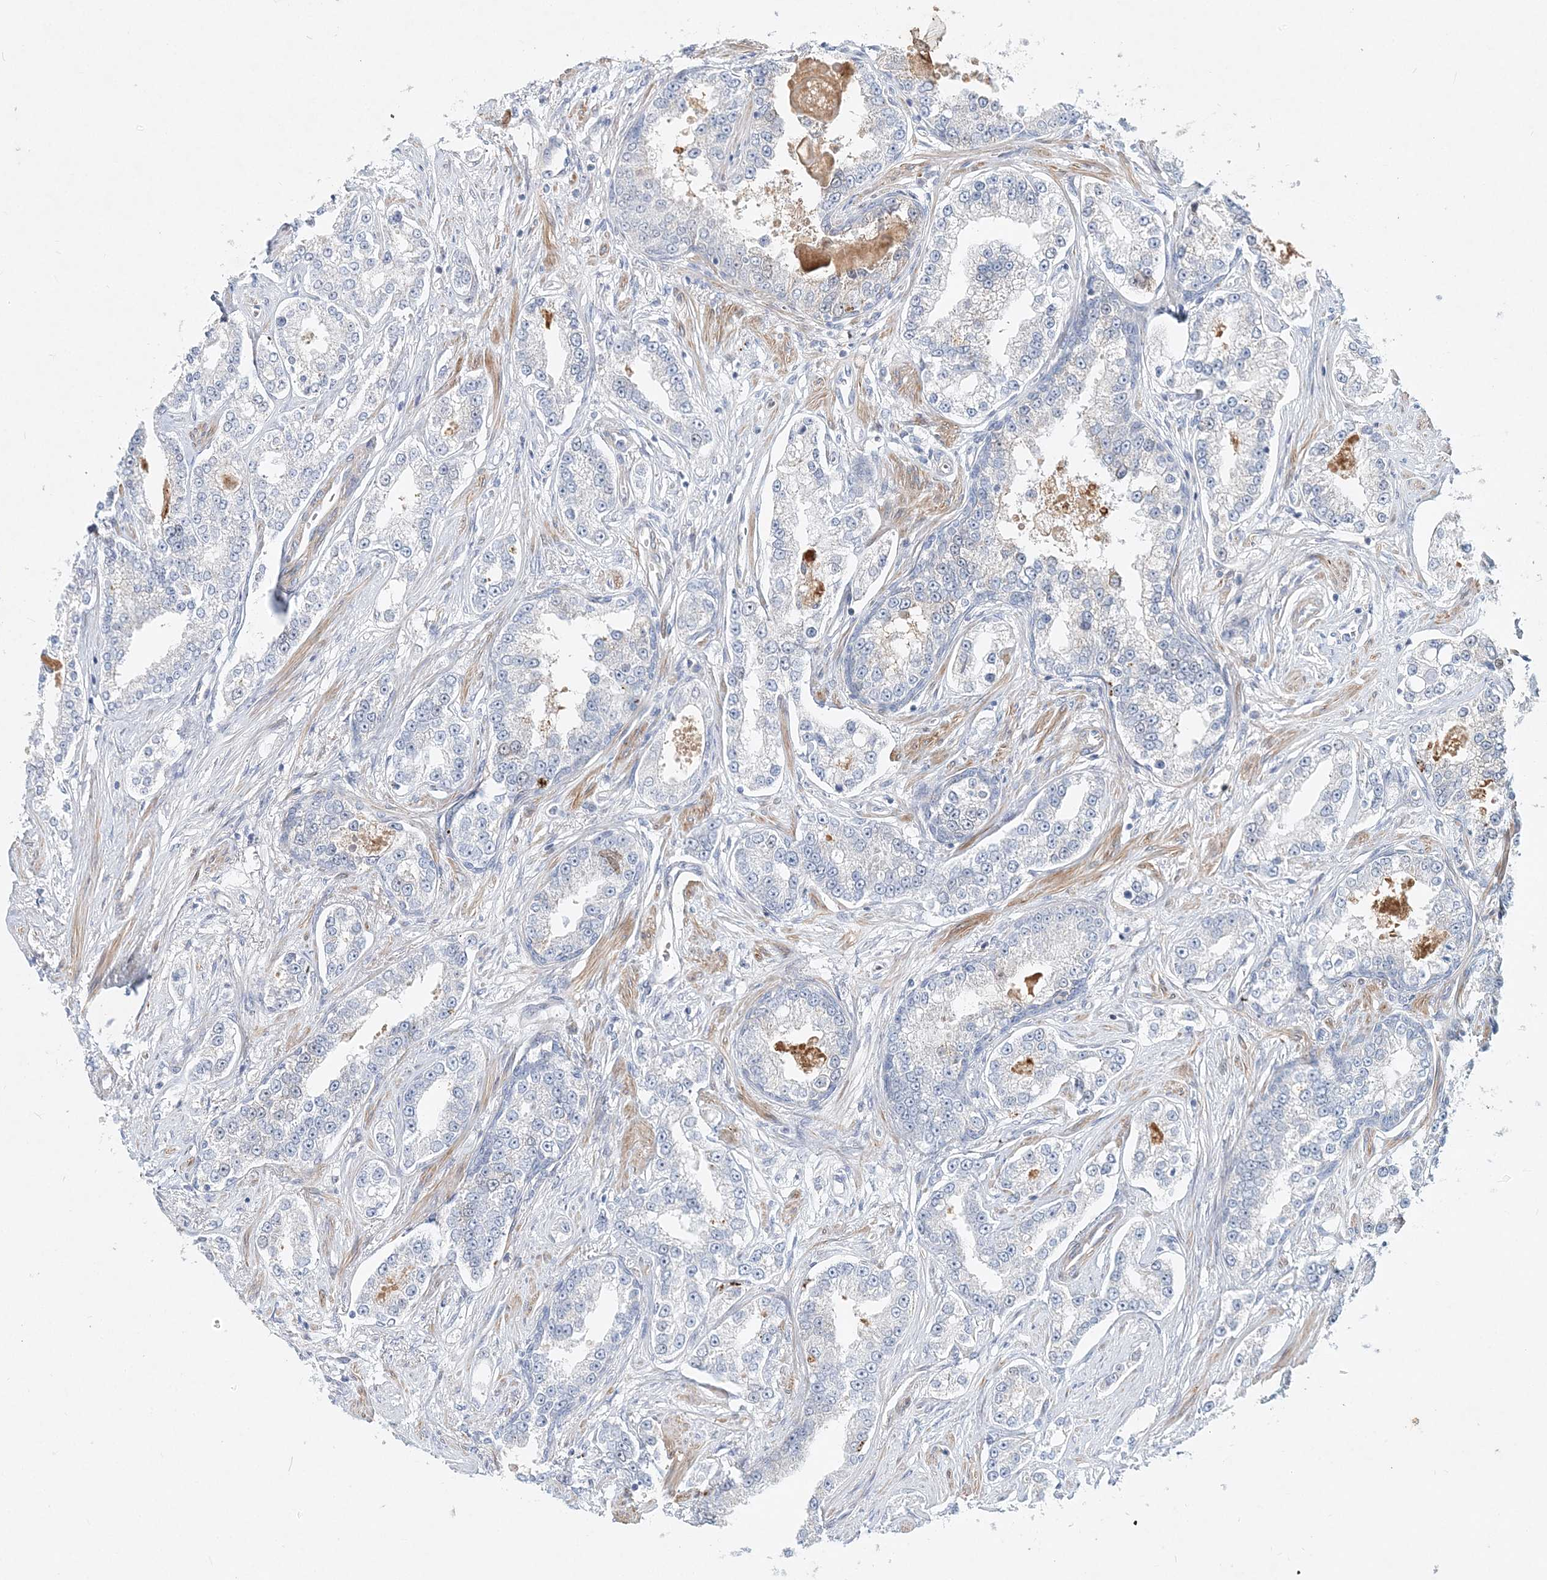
{"staining": {"intensity": "negative", "quantity": "none", "location": "none"}, "tissue": "prostate cancer", "cell_type": "Tumor cells", "image_type": "cancer", "snomed": [{"axis": "morphology", "description": "Normal tissue, NOS"}, {"axis": "morphology", "description": "Adenocarcinoma, High grade"}, {"axis": "topography", "description": "Prostate"}], "caption": "Photomicrograph shows no significant protein positivity in tumor cells of prostate cancer (adenocarcinoma (high-grade)).", "gene": "DNAH5", "patient": {"sex": "male", "age": 83}}